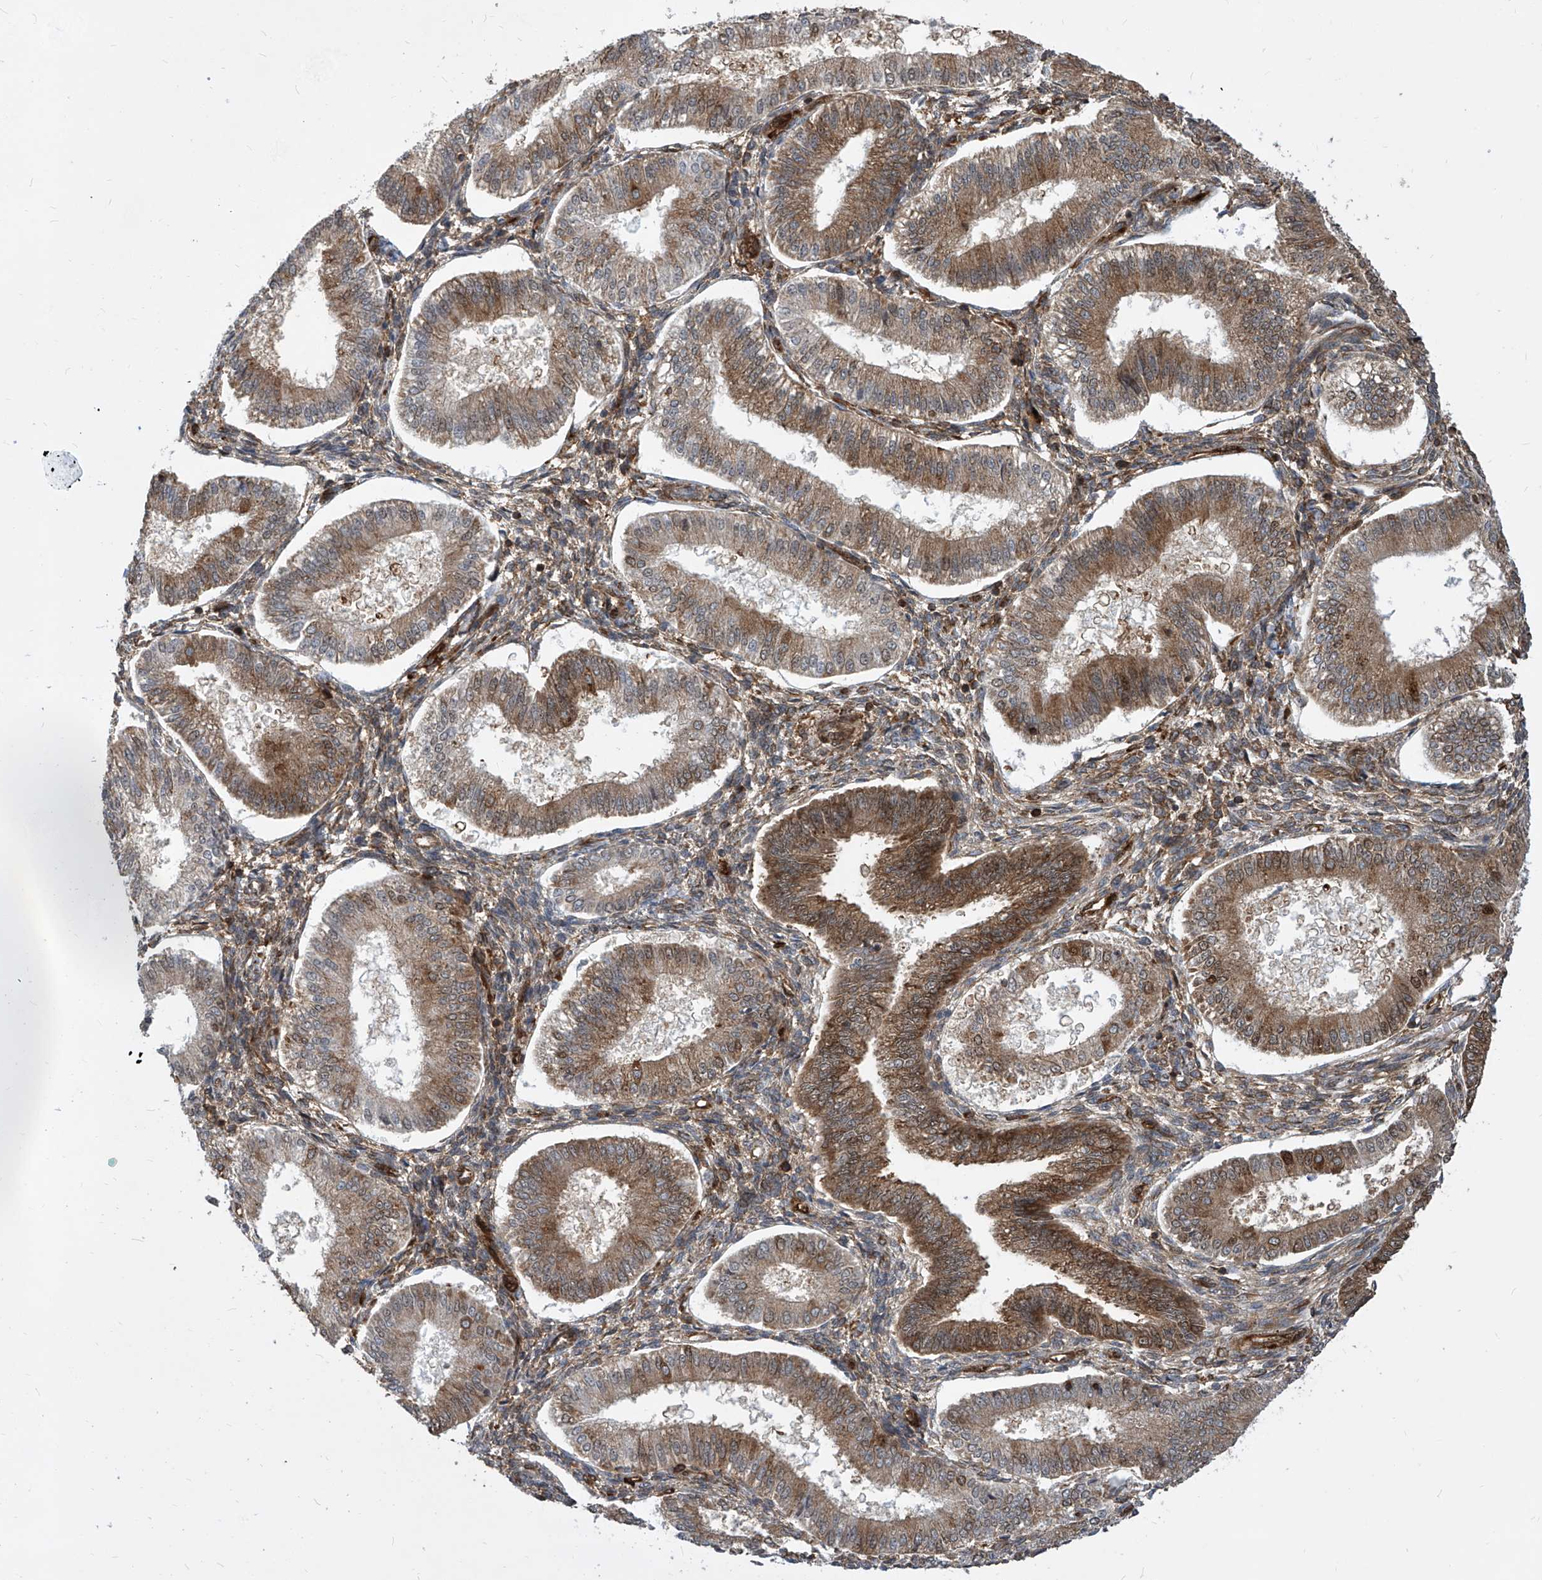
{"staining": {"intensity": "moderate", "quantity": "25%-75%", "location": "cytoplasmic/membranous"}, "tissue": "endometrium", "cell_type": "Cells in endometrial stroma", "image_type": "normal", "snomed": [{"axis": "morphology", "description": "Normal tissue, NOS"}, {"axis": "topography", "description": "Endometrium"}], "caption": "Immunohistochemical staining of normal human endometrium shows 25%-75% levels of moderate cytoplasmic/membranous protein staining in approximately 25%-75% of cells in endometrial stroma.", "gene": "MAGED2", "patient": {"sex": "female", "age": 39}}